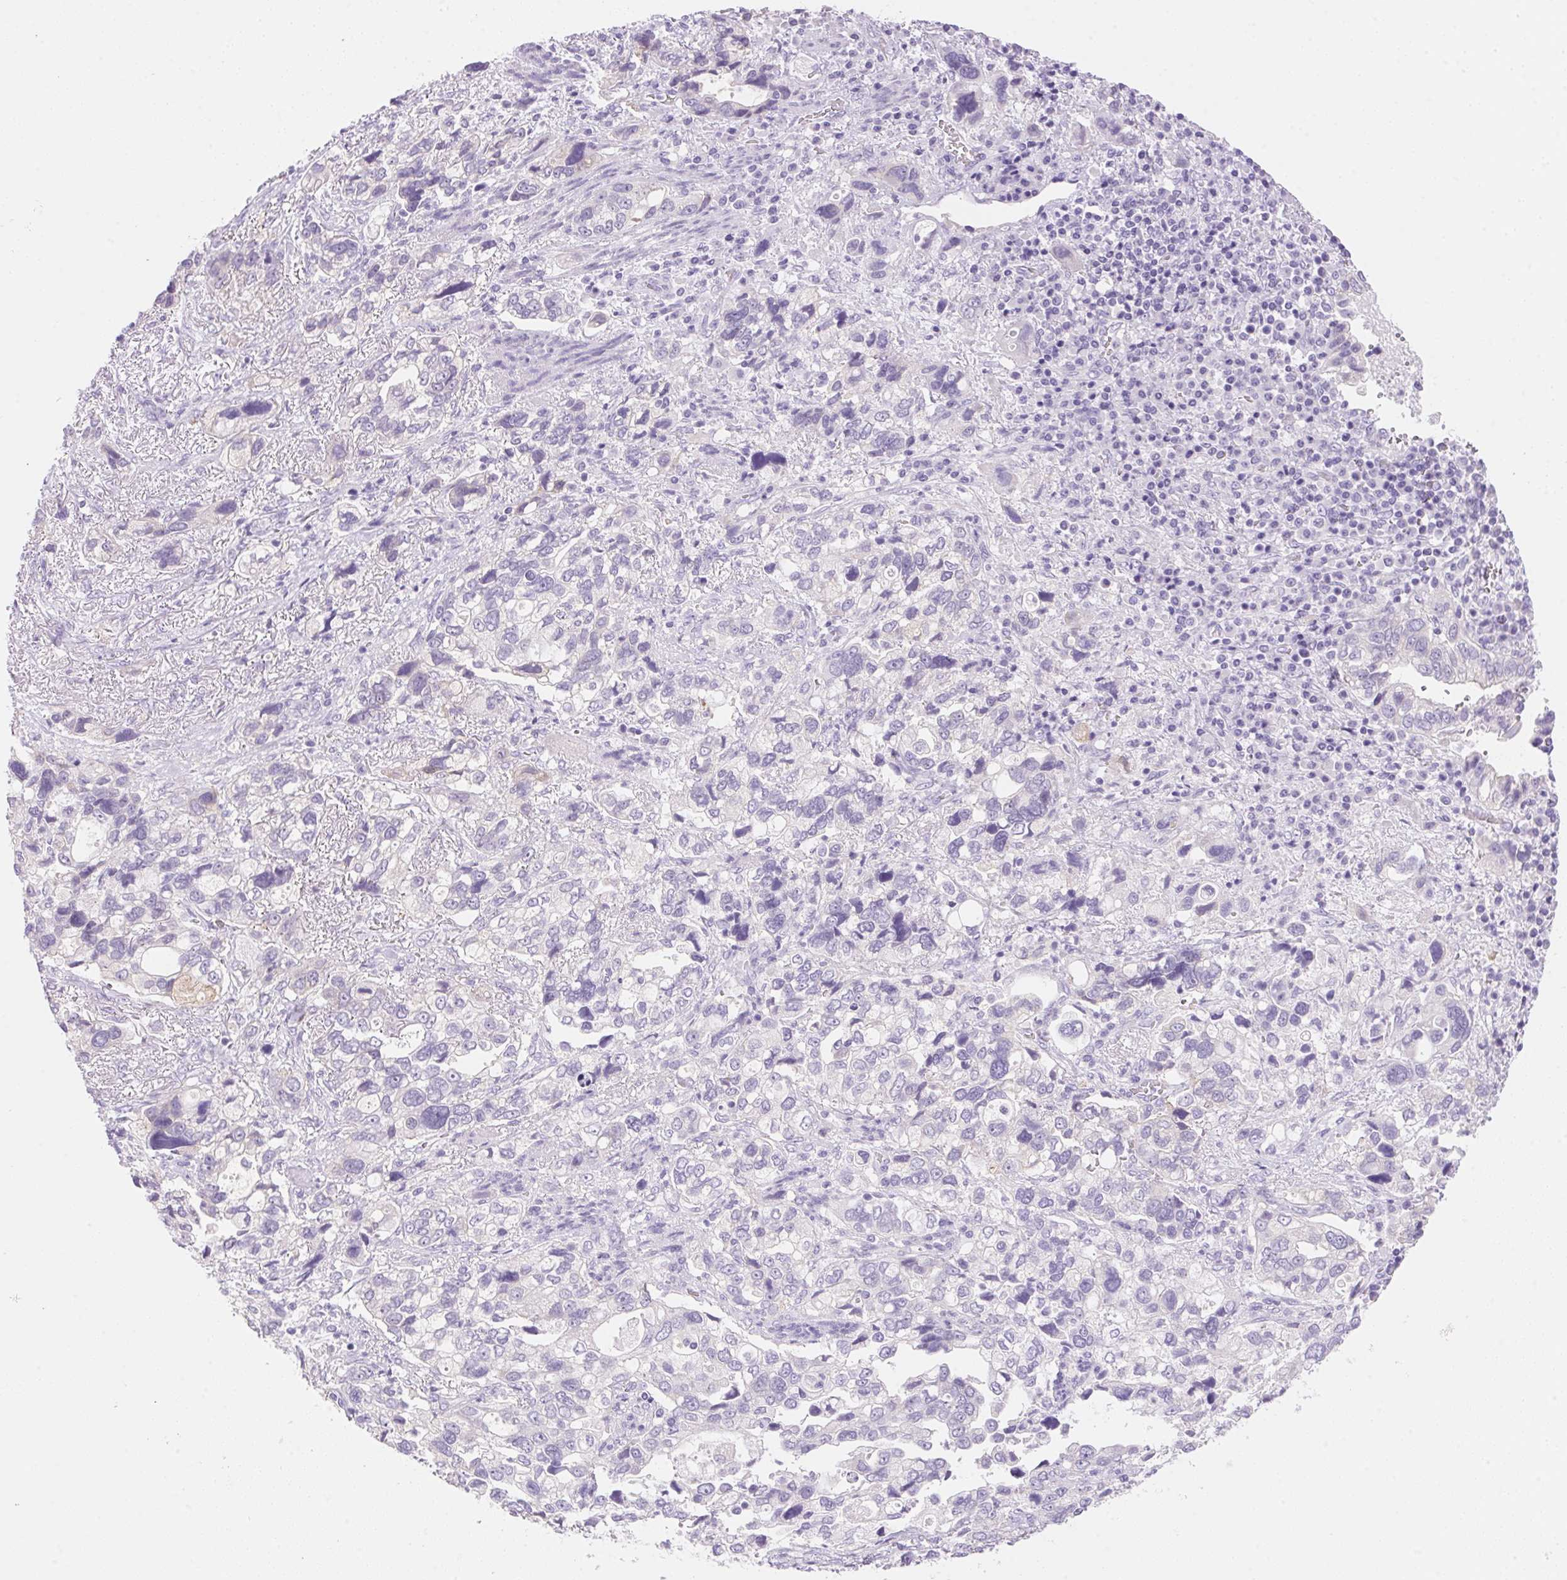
{"staining": {"intensity": "negative", "quantity": "none", "location": "none"}, "tissue": "stomach cancer", "cell_type": "Tumor cells", "image_type": "cancer", "snomed": [{"axis": "morphology", "description": "Adenocarcinoma, NOS"}, {"axis": "topography", "description": "Stomach, upper"}], "caption": "Immunohistochemistry (IHC) histopathology image of neoplastic tissue: human adenocarcinoma (stomach) stained with DAB (3,3'-diaminobenzidine) displays no significant protein staining in tumor cells.", "gene": "DHCR24", "patient": {"sex": "female", "age": 81}}